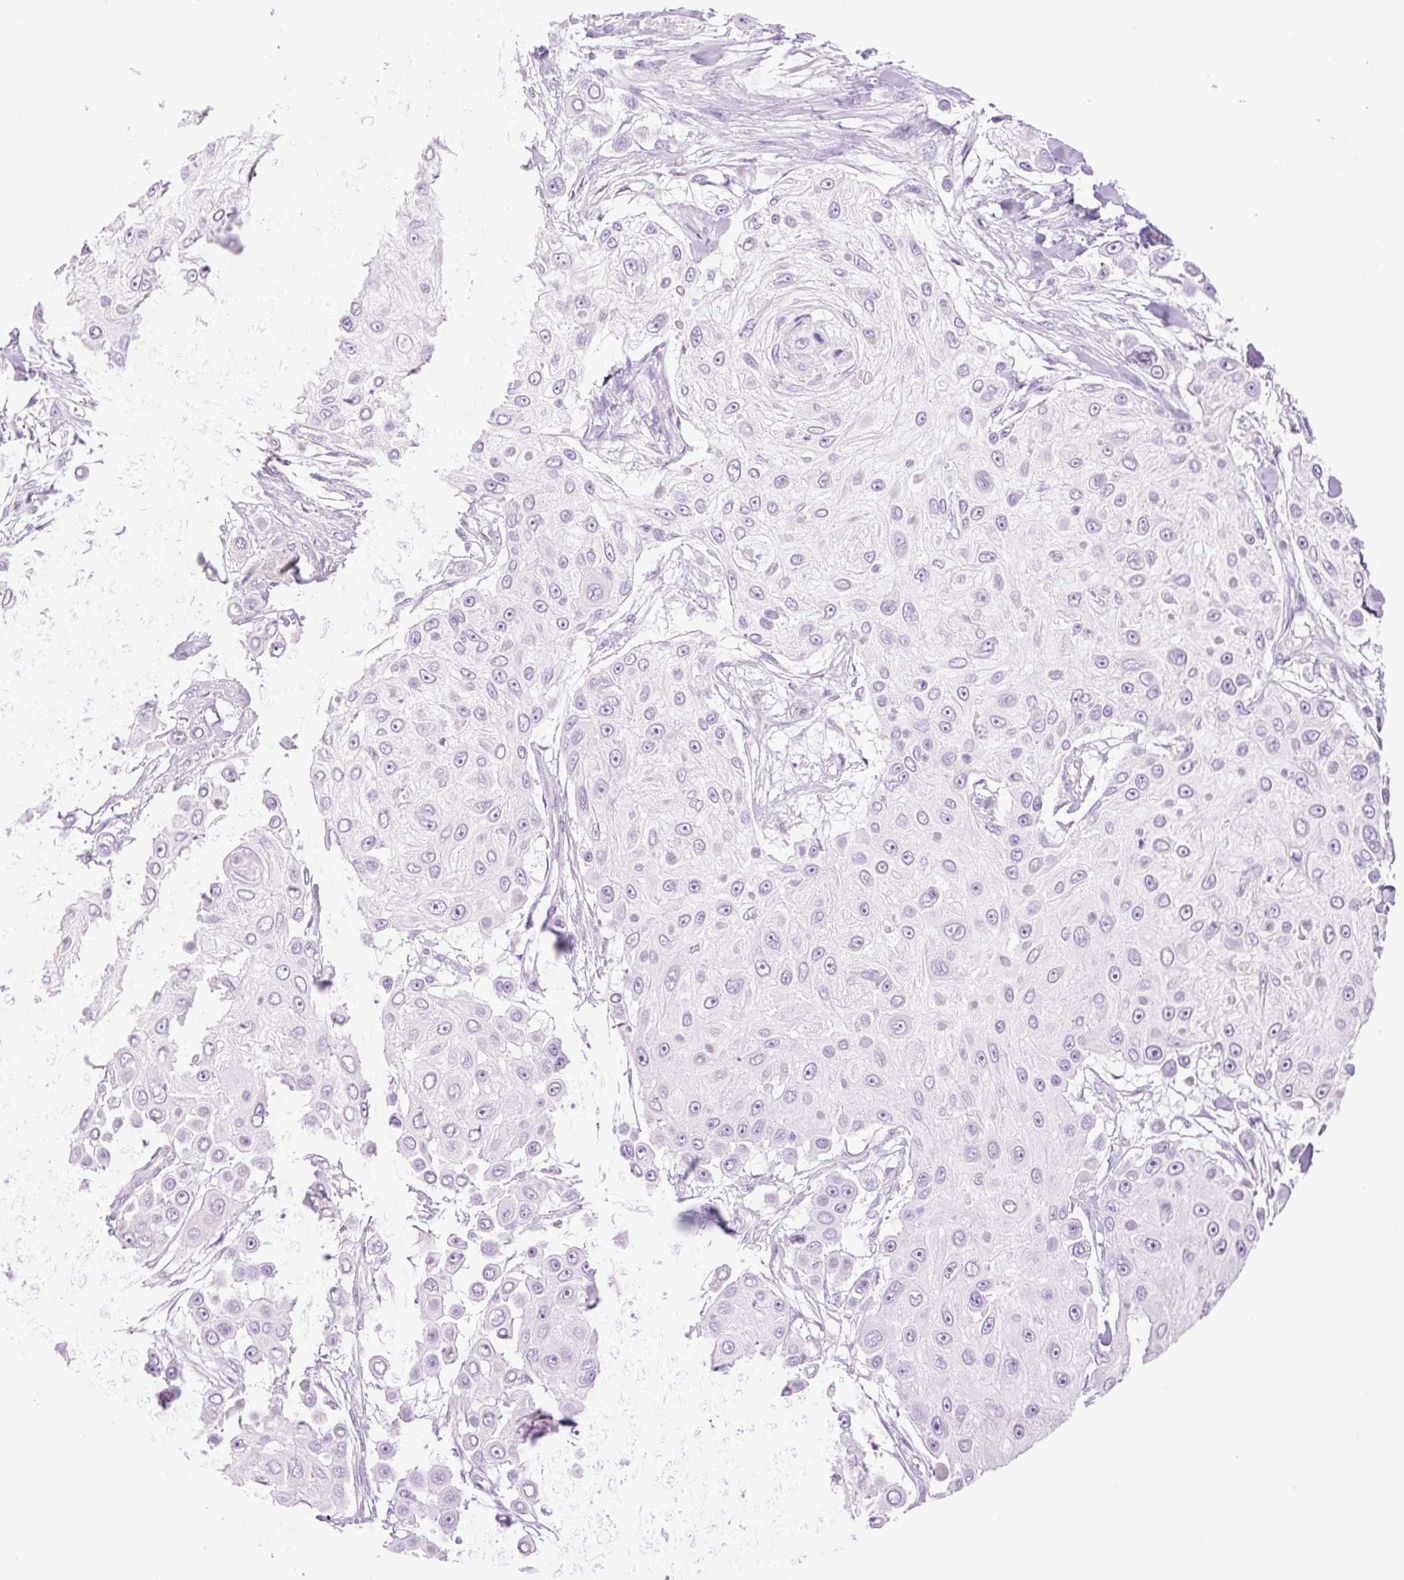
{"staining": {"intensity": "negative", "quantity": "none", "location": "none"}, "tissue": "skin cancer", "cell_type": "Tumor cells", "image_type": "cancer", "snomed": [{"axis": "morphology", "description": "Squamous cell carcinoma, NOS"}, {"axis": "topography", "description": "Skin"}], "caption": "Immunohistochemical staining of skin squamous cell carcinoma demonstrates no significant expression in tumor cells.", "gene": "EHD3", "patient": {"sex": "male", "age": 67}}